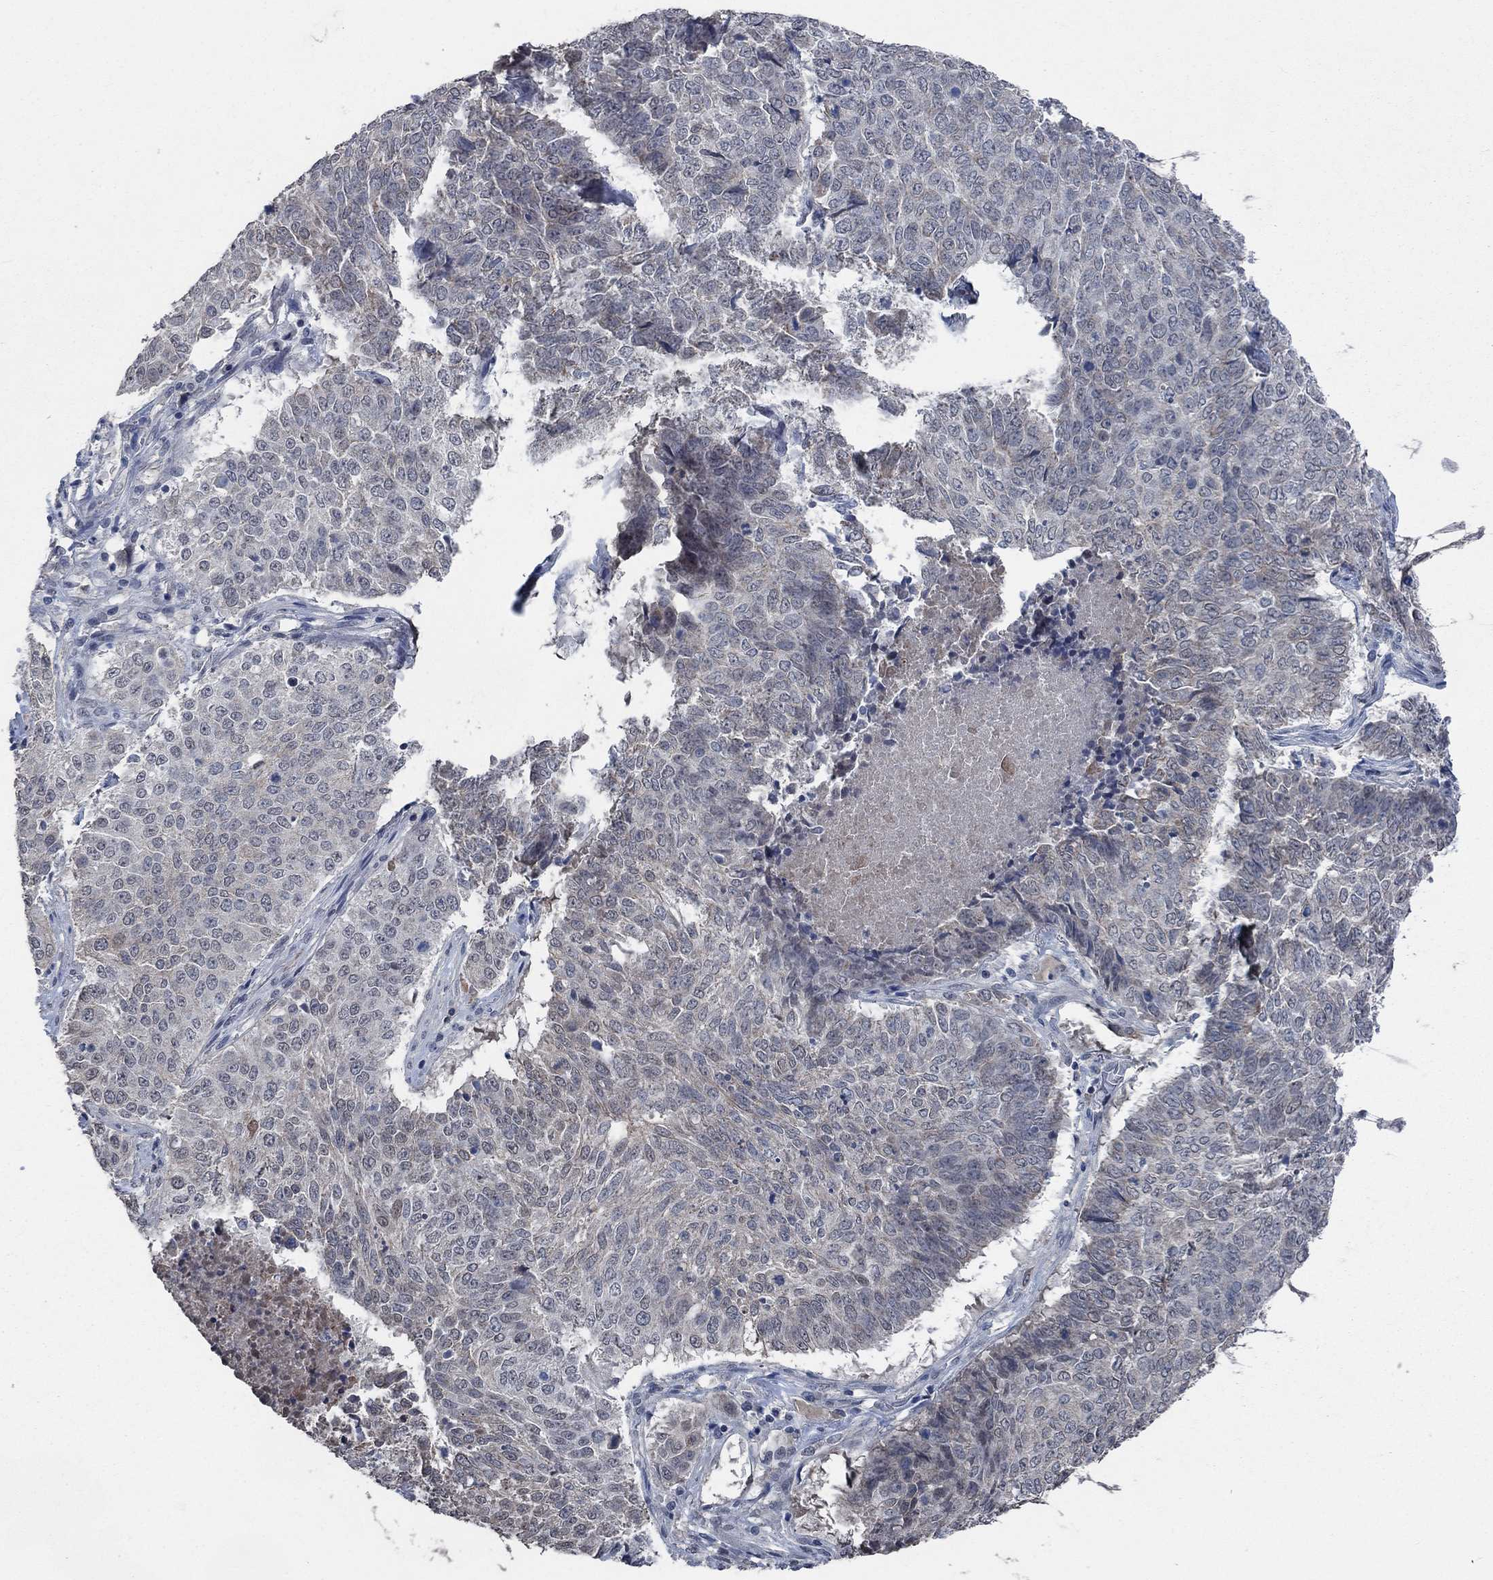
{"staining": {"intensity": "negative", "quantity": "none", "location": "none"}, "tissue": "lung cancer", "cell_type": "Tumor cells", "image_type": "cancer", "snomed": [{"axis": "morphology", "description": "Squamous cell carcinoma, NOS"}, {"axis": "topography", "description": "Lung"}], "caption": "Histopathology image shows no significant protein positivity in tumor cells of lung squamous cell carcinoma.", "gene": "OBSCN", "patient": {"sex": "male", "age": 64}}